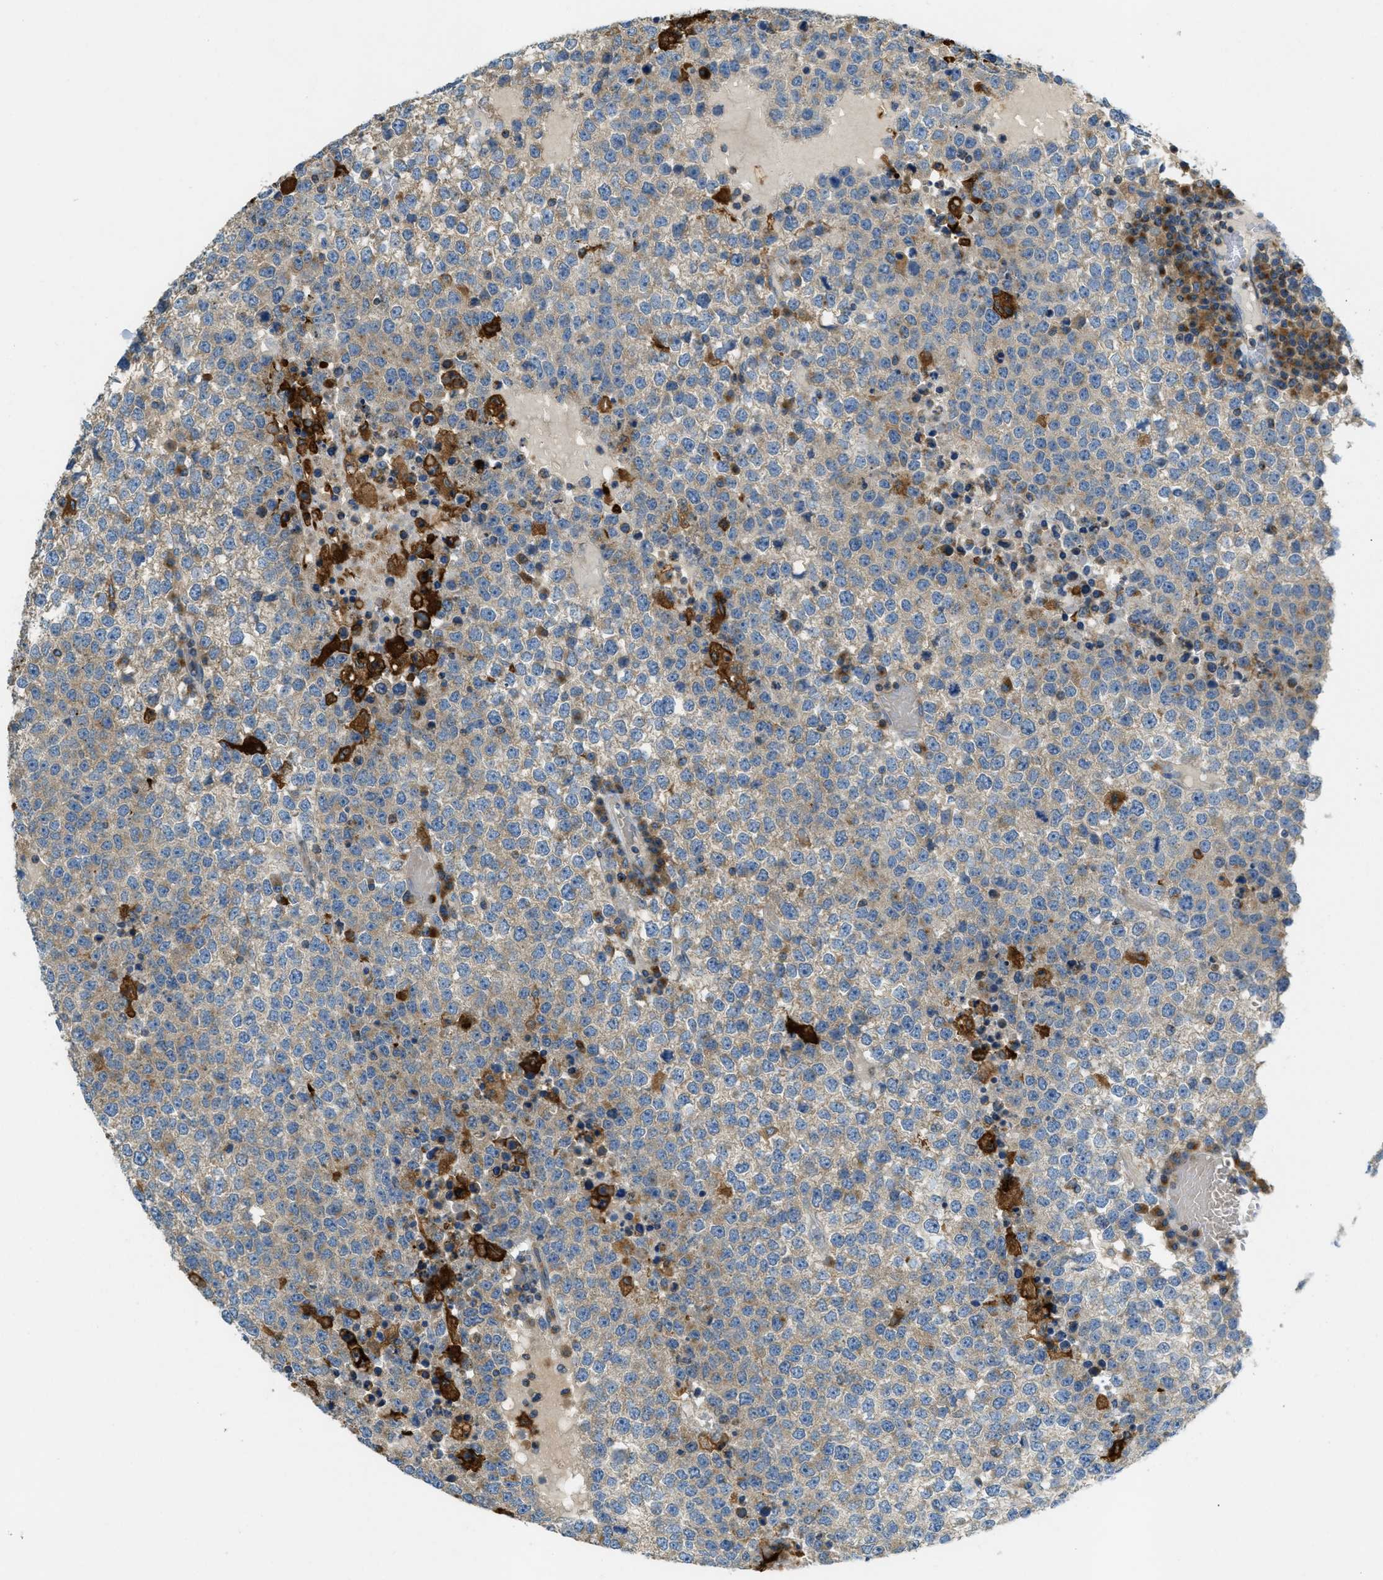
{"staining": {"intensity": "weak", "quantity": "25%-75%", "location": "cytoplasmic/membranous"}, "tissue": "testis cancer", "cell_type": "Tumor cells", "image_type": "cancer", "snomed": [{"axis": "morphology", "description": "Seminoma, NOS"}, {"axis": "topography", "description": "Testis"}], "caption": "Tumor cells demonstrate weak cytoplasmic/membranous positivity in about 25%-75% of cells in testis seminoma. Immunohistochemistry (ihc) stains the protein in brown and the nuclei are stained blue.", "gene": "RFFL", "patient": {"sex": "male", "age": 65}}